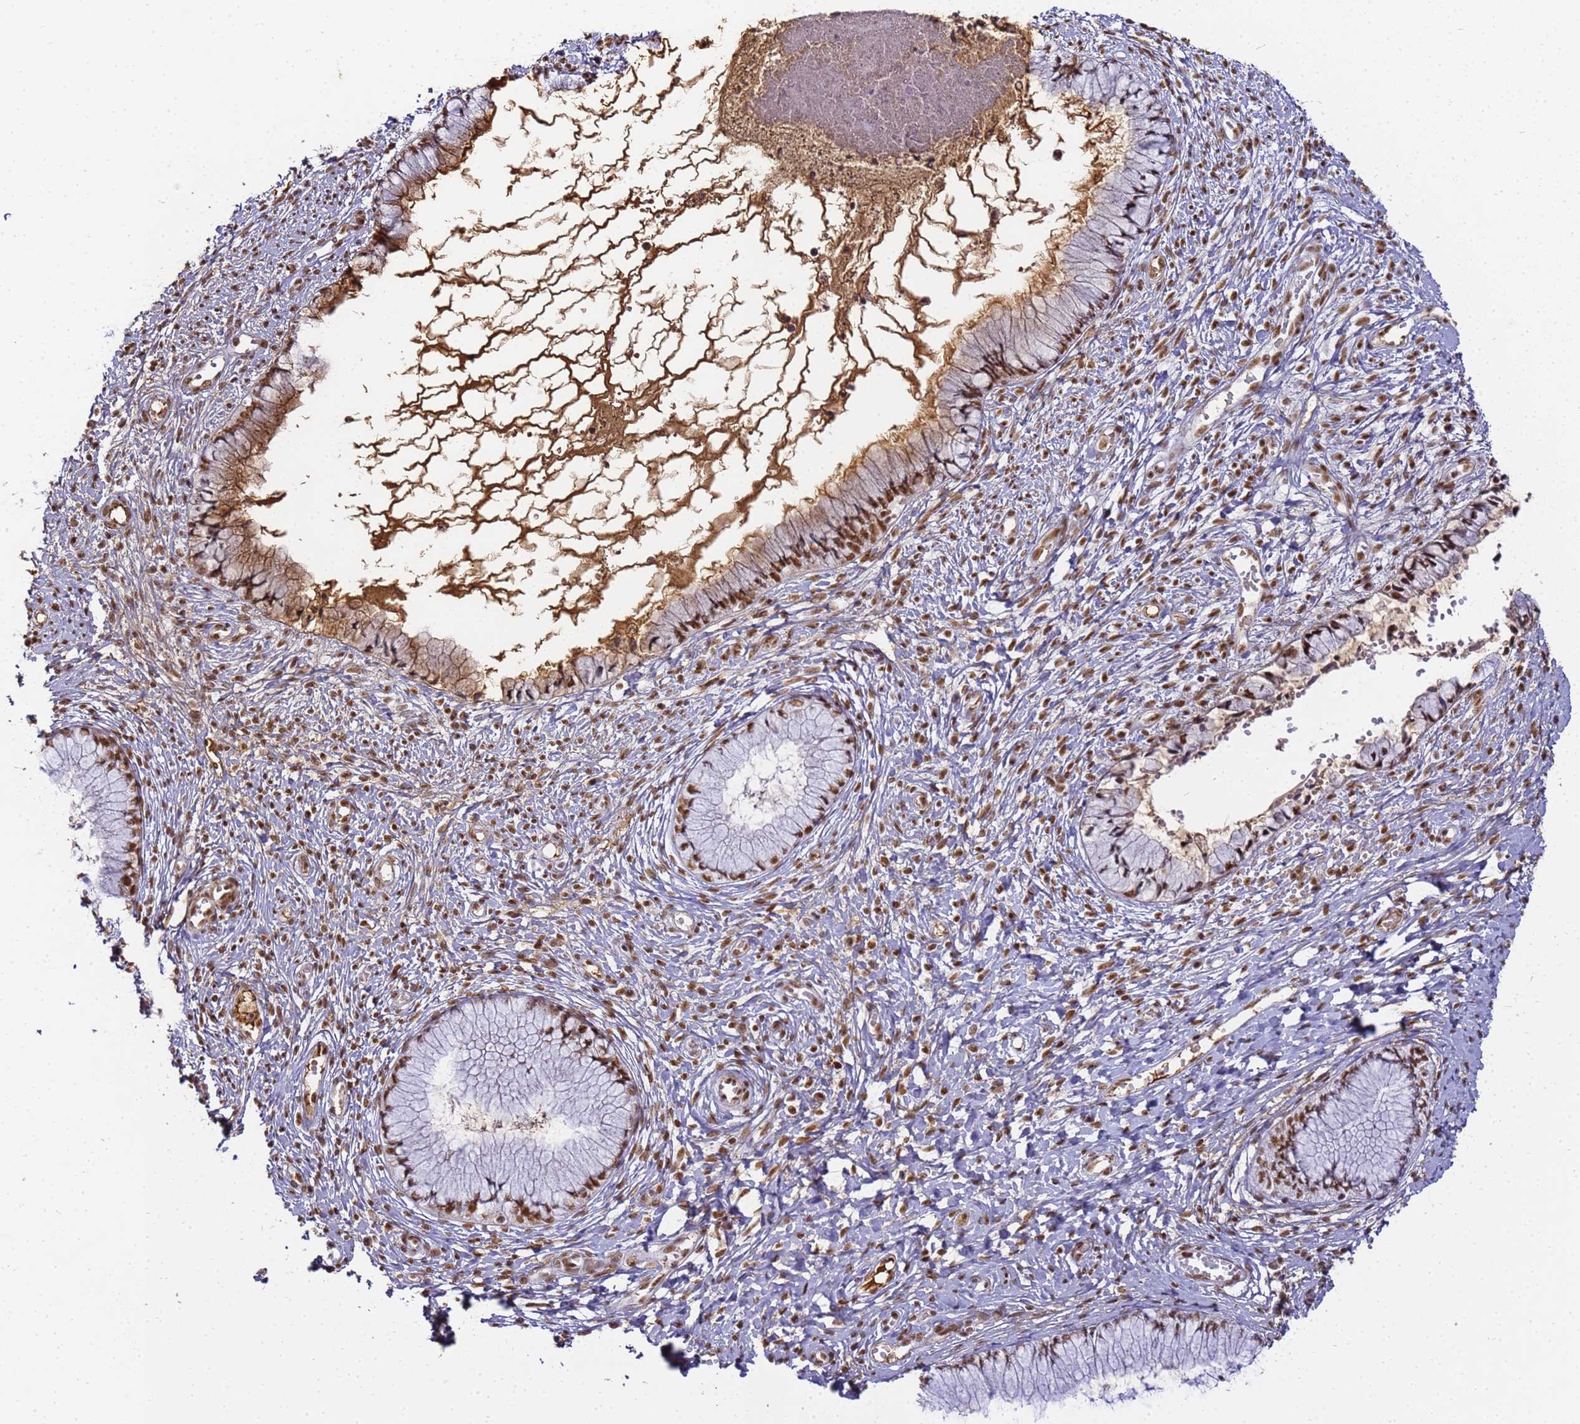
{"staining": {"intensity": "strong", "quantity": ">75%", "location": "nuclear"}, "tissue": "cervix", "cell_type": "Glandular cells", "image_type": "normal", "snomed": [{"axis": "morphology", "description": "Normal tissue, NOS"}, {"axis": "topography", "description": "Cervix"}], "caption": "Protein expression analysis of unremarkable human cervix reveals strong nuclear staining in about >75% of glandular cells. The protein of interest is stained brown, and the nuclei are stained in blue (DAB IHC with brightfield microscopy, high magnification).", "gene": "RBM12", "patient": {"sex": "female", "age": 42}}